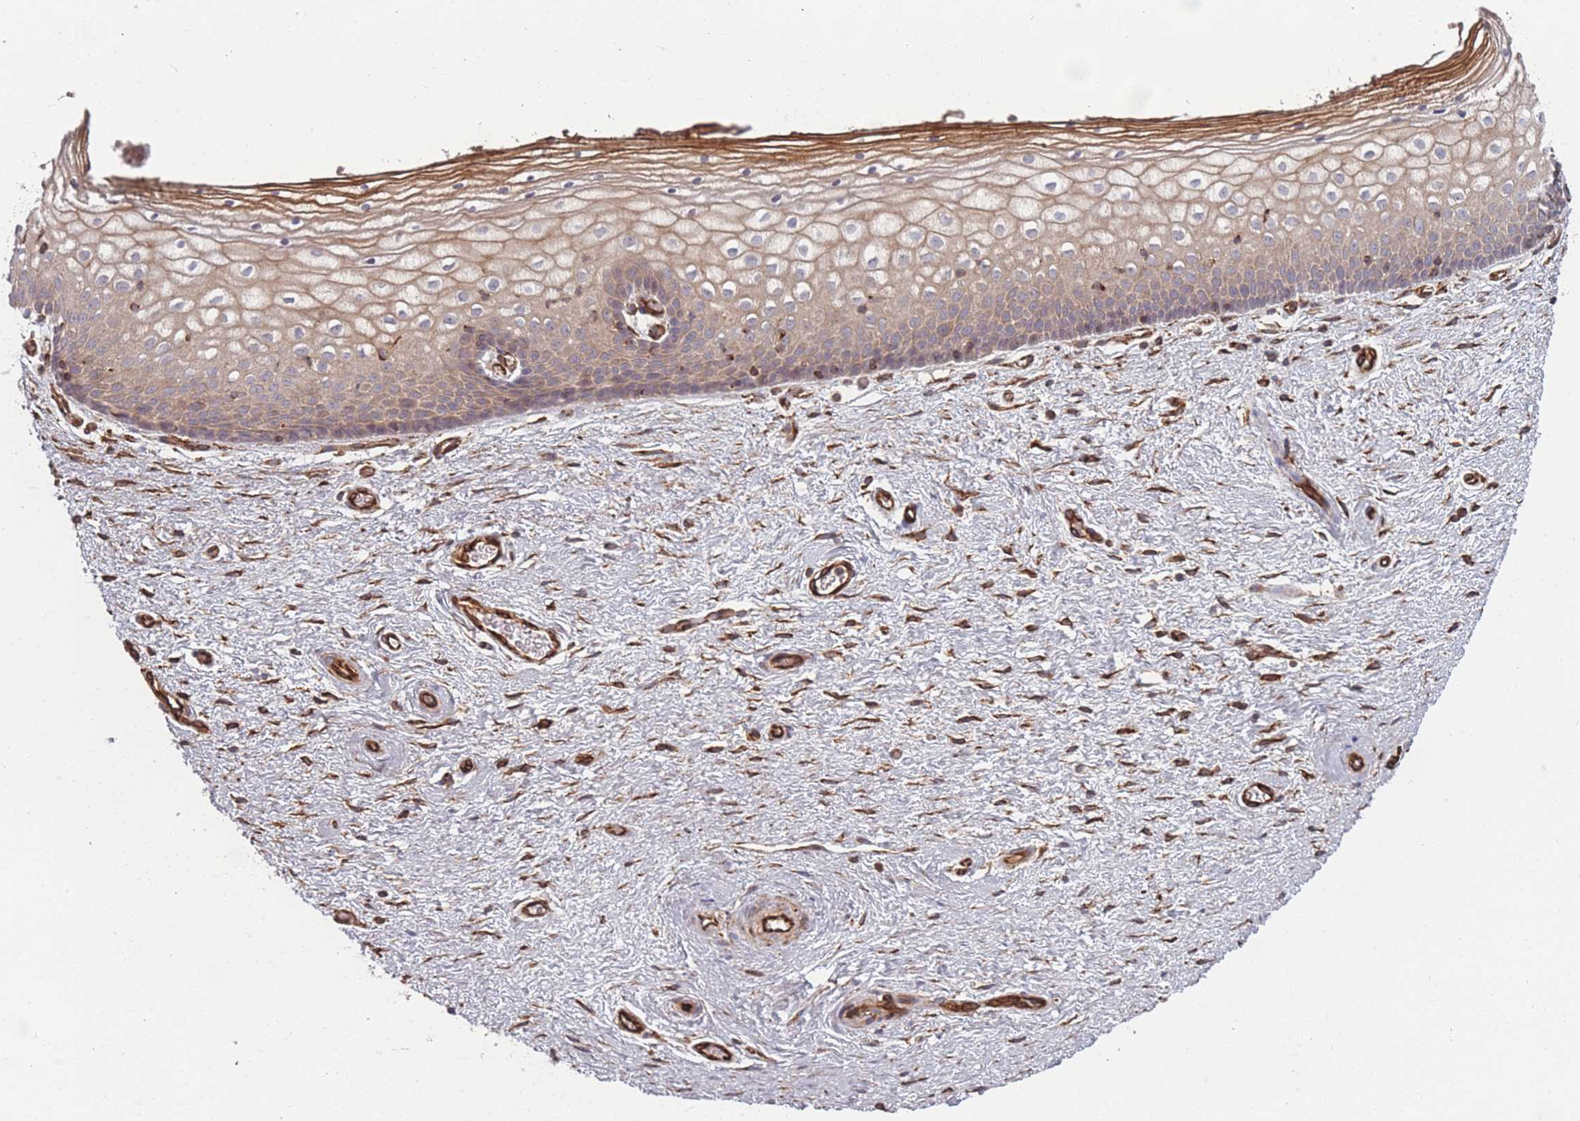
{"staining": {"intensity": "moderate", "quantity": "<25%", "location": "cytoplasmic/membranous"}, "tissue": "vagina", "cell_type": "Squamous epithelial cells", "image_type": "normal", "snomed": [{"axis": "morphology", "description": "Normal tissue, NOS"}, {"axis": "topography", "description": "Vagina"}], "caption": "An image showing moderate cytoplasmic/membranous positivity in approximately <25% of squamous epithelial cells in benign vagina, as visualized by brown immunohistochemical staining.", "gene": "EEF1AKMT2", "patient": {"sex": "female", "age": 60}}